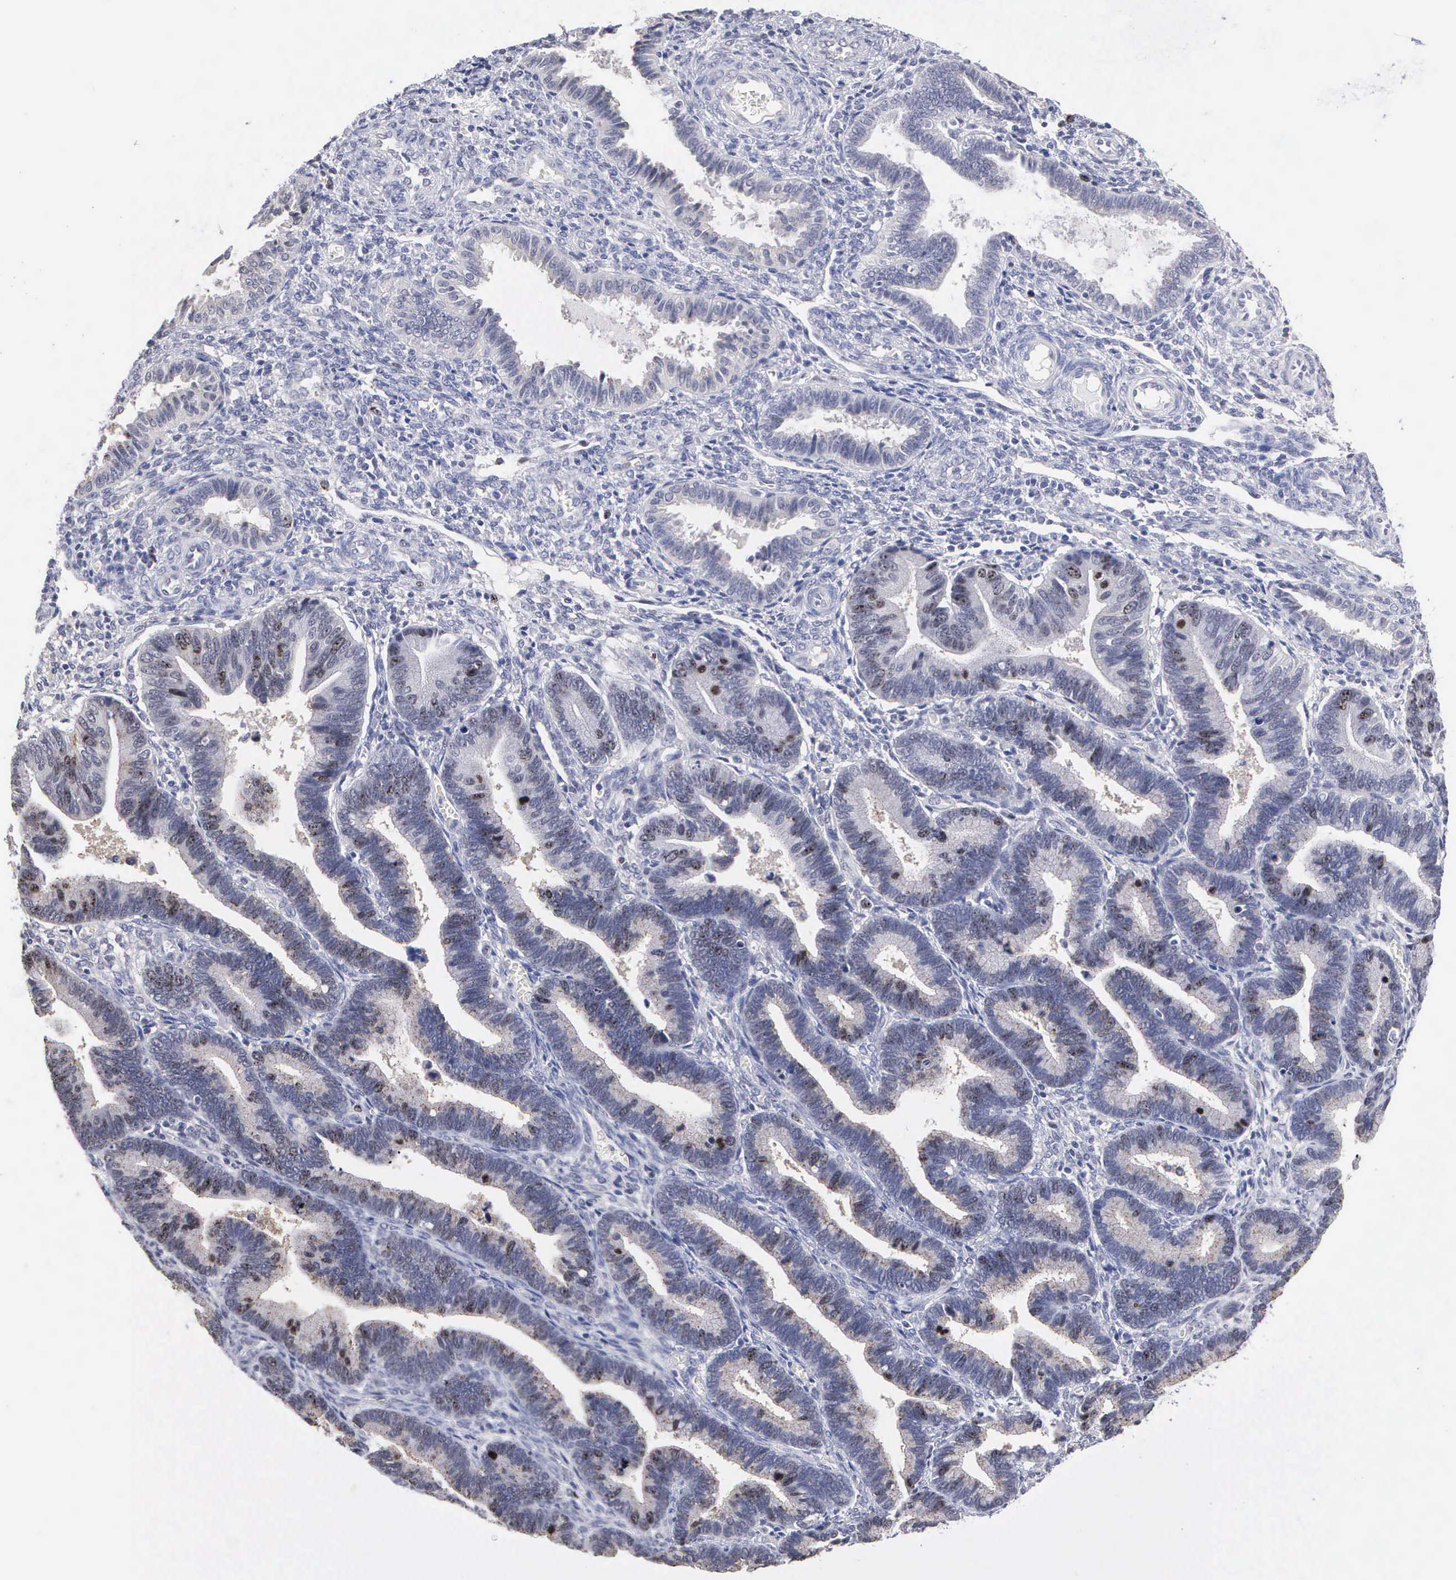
{"staining": {"intensity": "strong", "quantity": "<25%", "location": "nuclear"}, "tissue": "endometrium", "cell_type": "Cells in endometrial stroma", "image_type": "normal", "snomed": [{"axis": "morphology", "description": "Normal tissue, NOS"}, {"axis": "topography", "description": "Endometrium"}], "caption": "Immunohistochemistry photomicrograph of normal endometrium: human endometrium stained using IHC reveals medium levels of strong protein expression localized specifically in the nuclear of cells in endometrial stroma, appearing as a nuclear brown color.", "gene": "KDM6A", "patient": {"sex": "female", "age": 36}}